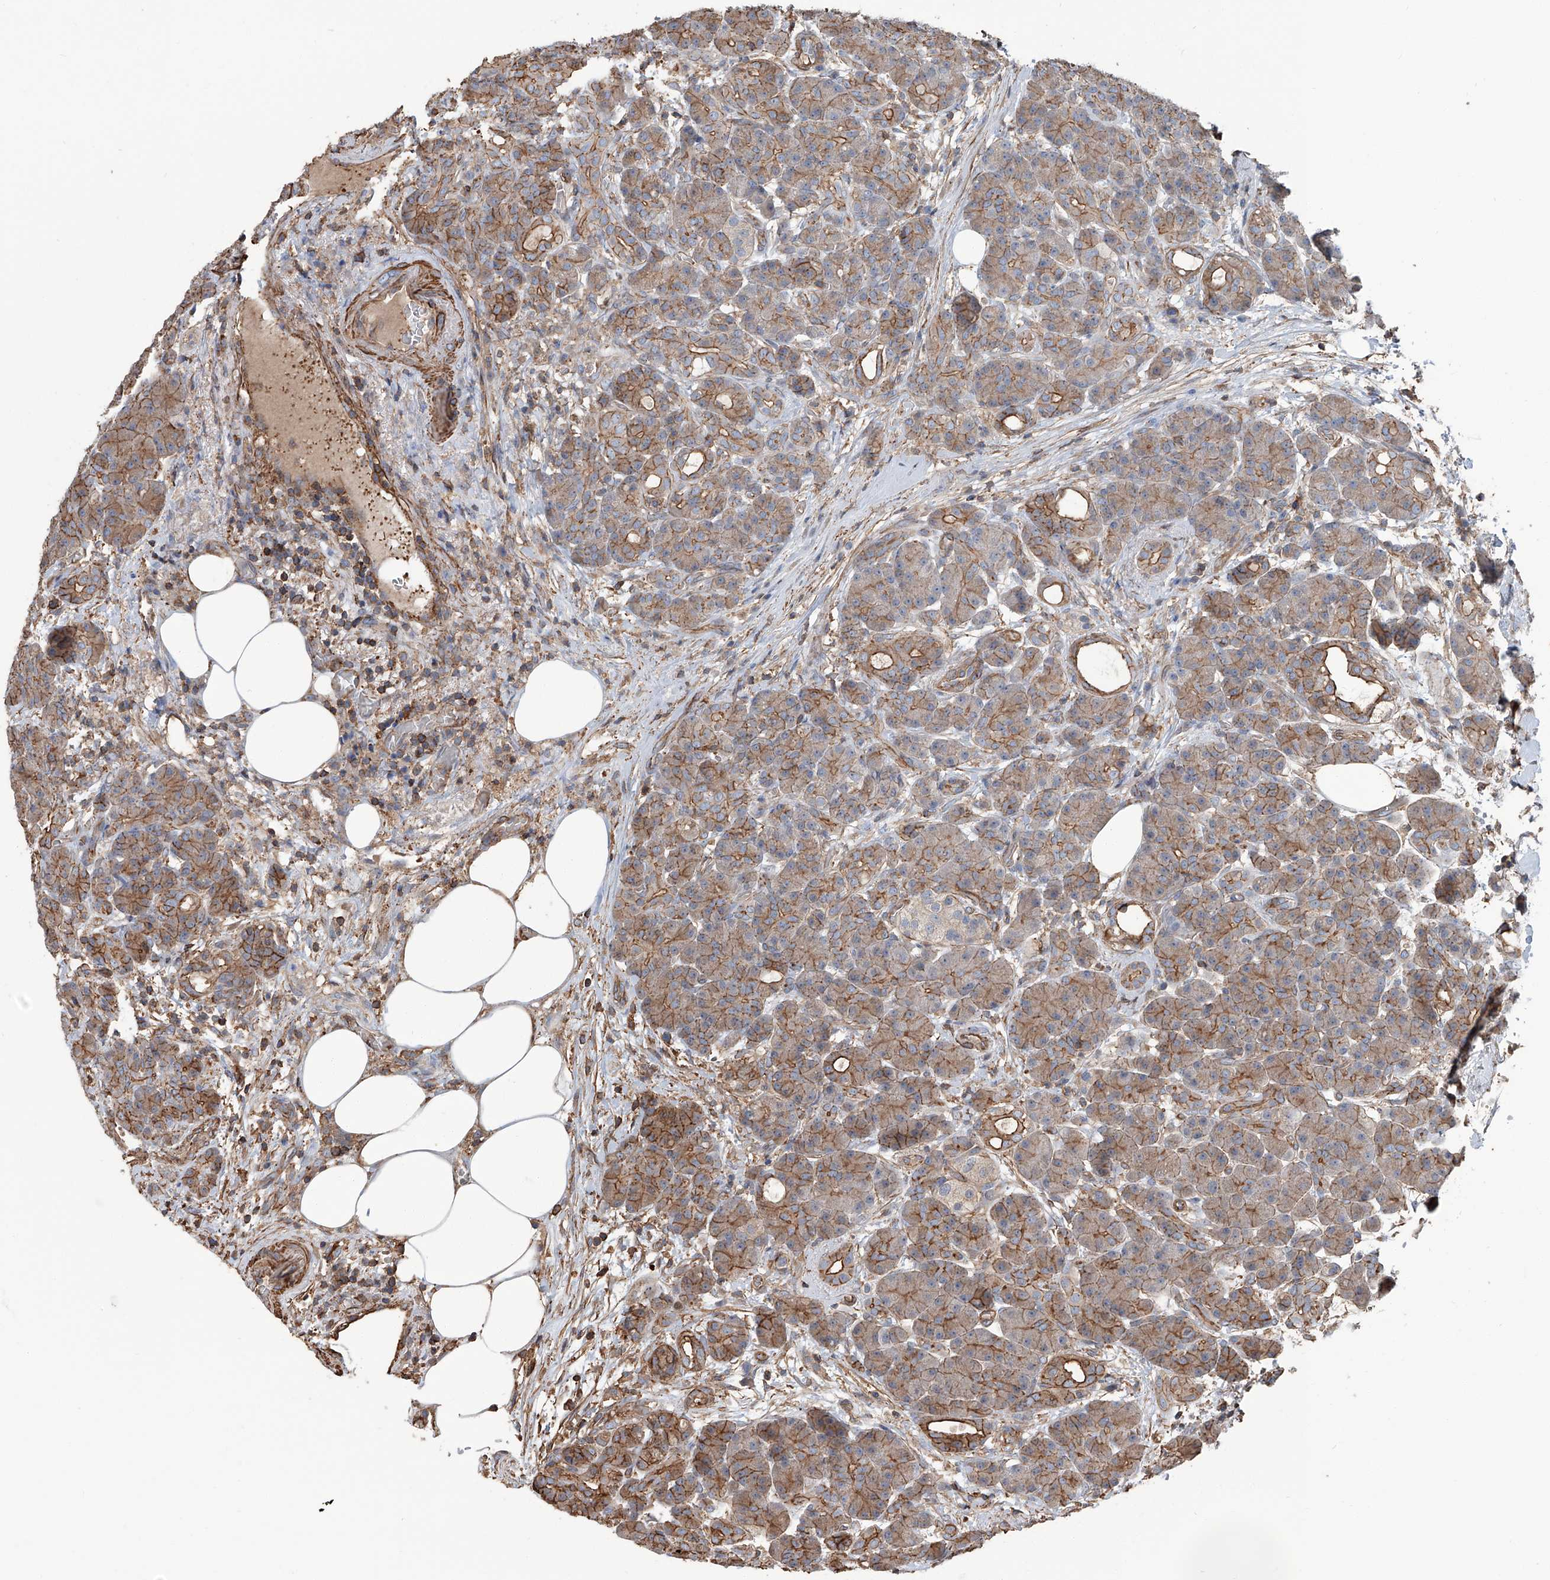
{"staining": {"intensity": "strong", "quantity": ">75%", "location": "cytoplasmic/membranous"}, "tissue": "pancreas", "cell_type": "Exocrine glandular cells", "image_type": "normal", "snomed": [{"axis": "morphology", "description": "Normal tissue, NOS"}, {"axis": "topography", "description": "Pancreas"}], "caption": "Immunohistochemistry (IHC) (DAB (3,3'-diaminobenzidine)) staining of benign pancreas exhibits strong cytoplasmic/membranous protein expression in about >75% of exocrine glandular cells.", "gene": "PIEZO2", "patient": {"sex": "male", "age": 63}}